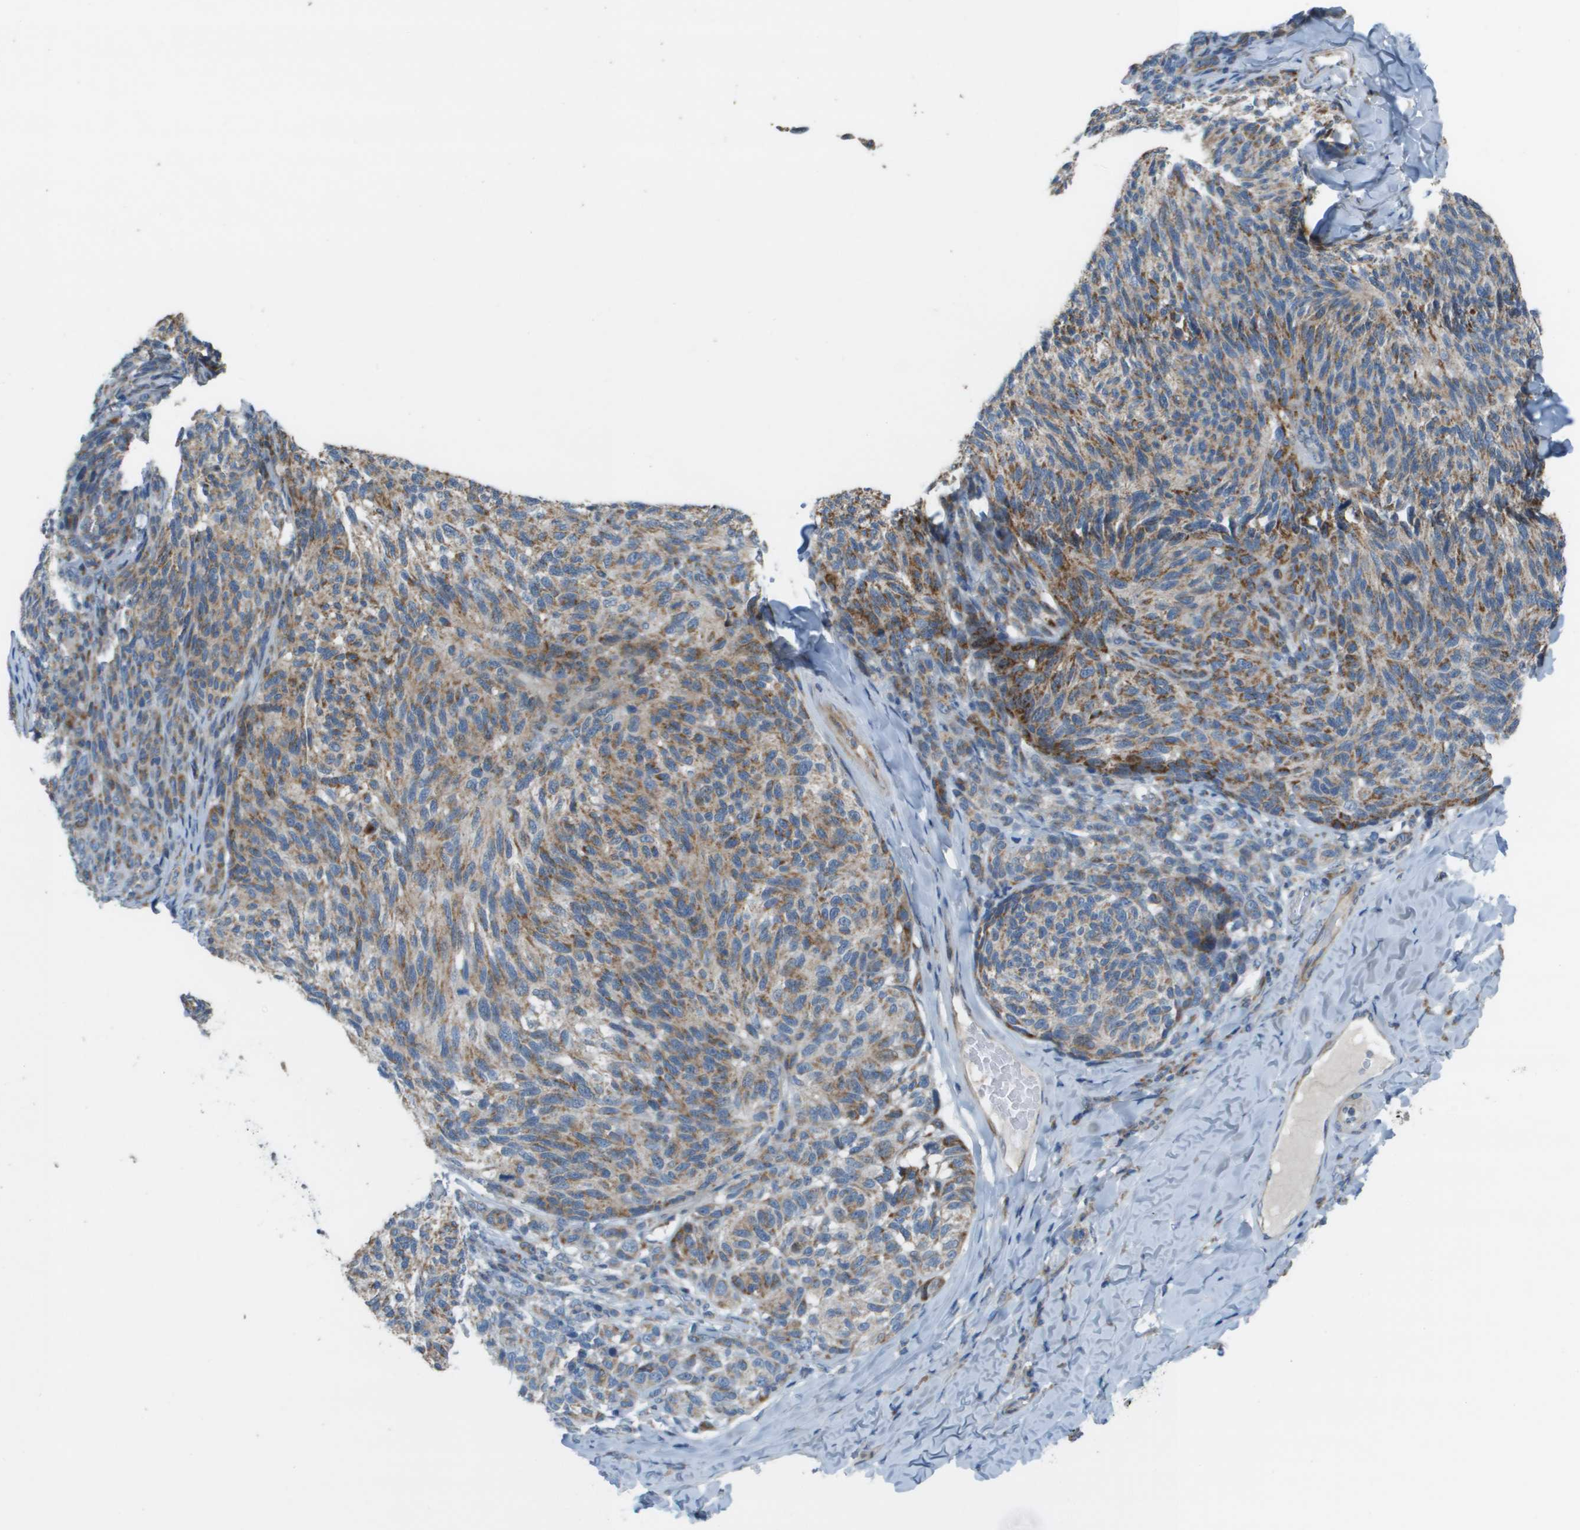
{"staining": {"intensity": "moderate", "quantity": "25%-75%", "location": "cytoplasmic/membranous"}, "tissue": "melanoma", "cell_type": "Tumor cells", "image_type": "cancer", "snomed": [{"axis": "morphology", "description": "Malignant melanoma, NOS"}, {"axis": "topography", "description": "Skin"}], "caption": "Human melanoma stained with a protein marker displays moderate staining in tumor cells.", "gene": "GALNT6", "patient": {"sex": "female", "age": 73}}